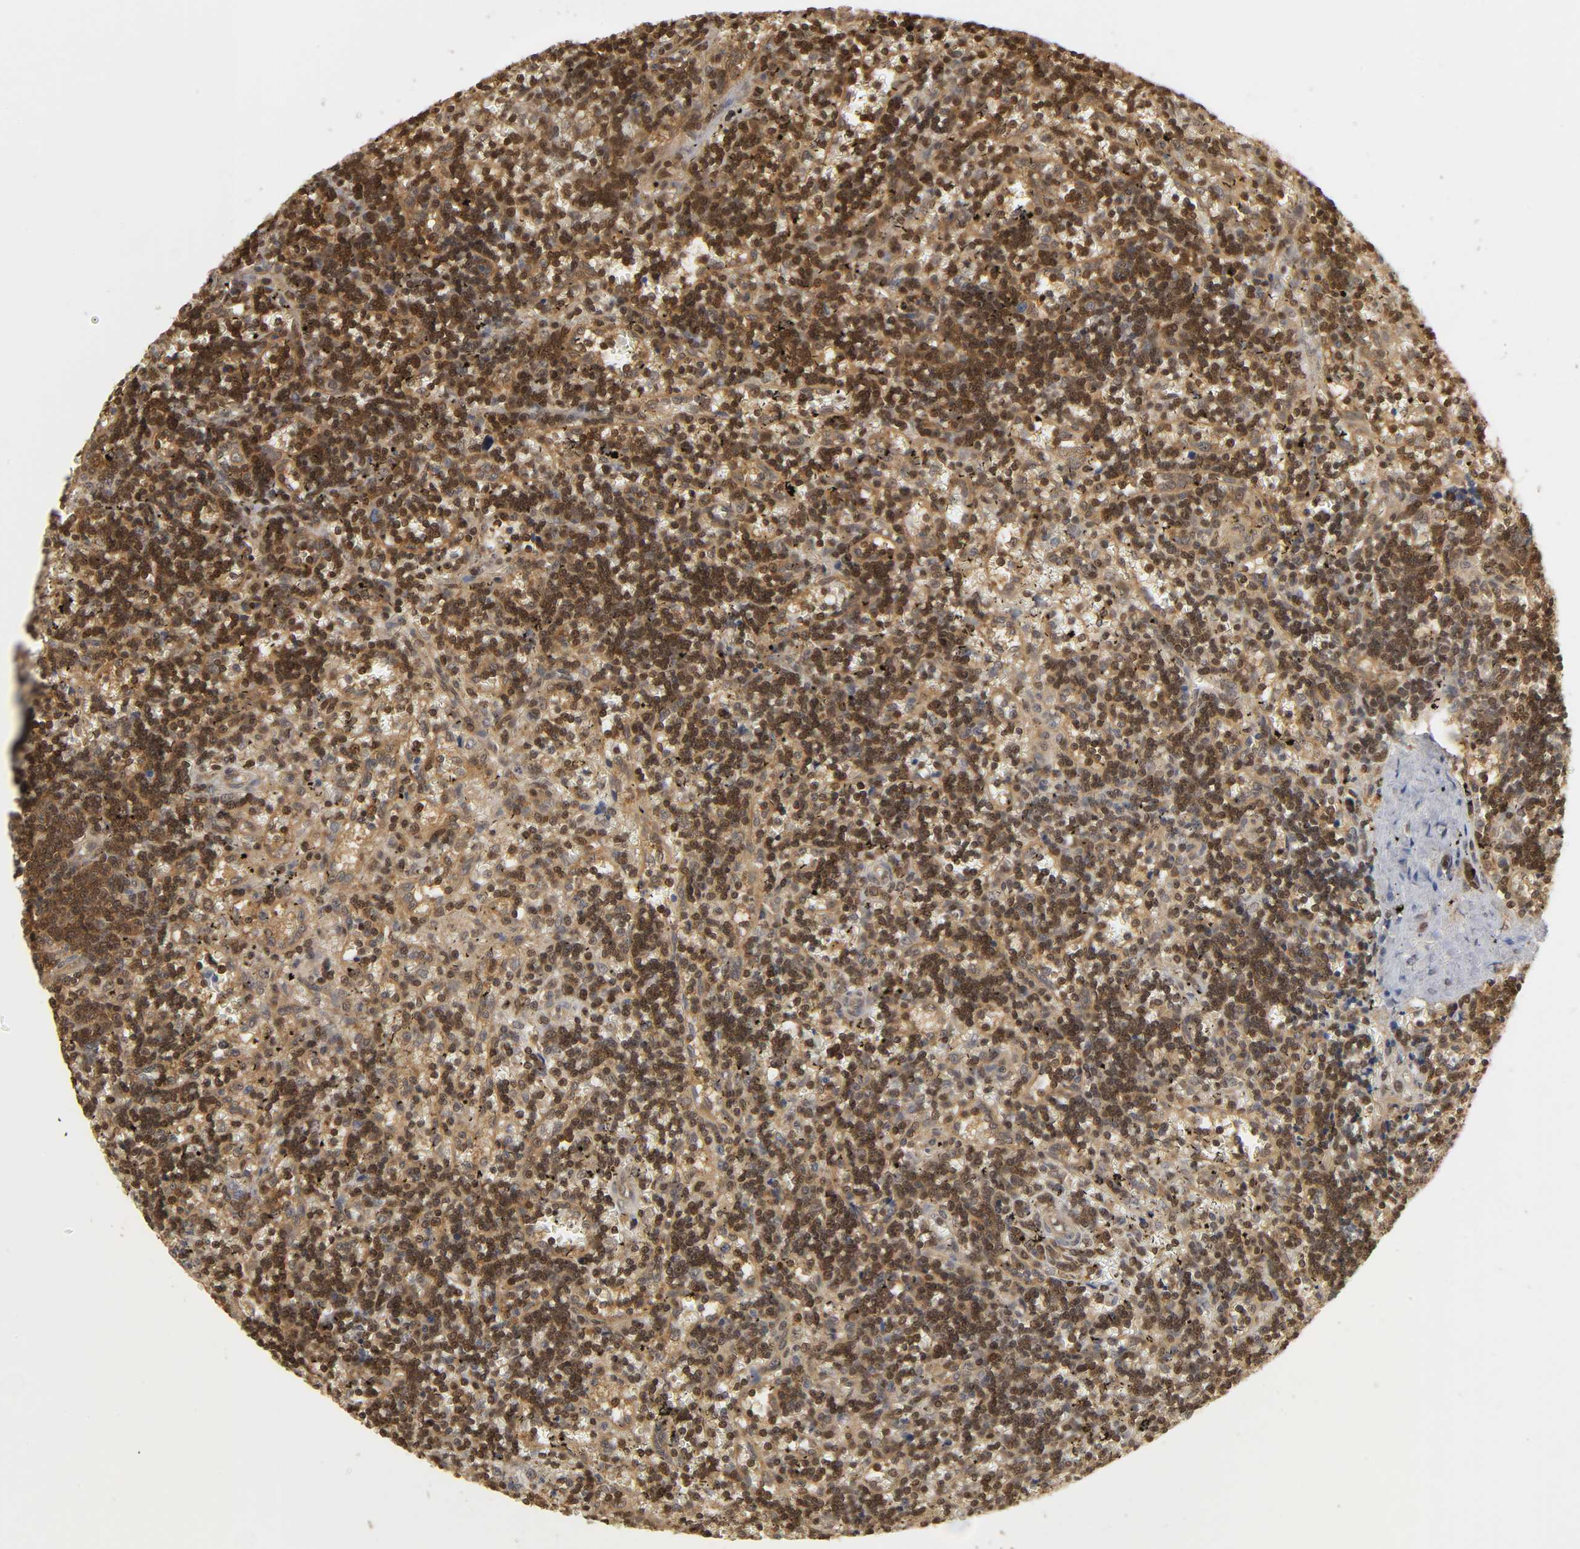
{"staining": {"intensity": "moderate", "quantity": ">75%", "location": "cytoplasmic/membranous,nuclear"}, "tissue": "lymphoma", "cell_type": "Tumor cells", "image_type": "cancer", "snomed": [{"axis": "morphology", "description": "Malignant lymphoma, non-Hodgkin's type, Low grade"}, {"axis": "topography", "description": "Spleen"}], "caption": "A histopathology image showing moderate cytoplasmic/membranous and nuclear expression in approximately >75% of tumor cells in low-grade malignant lymphoma, non-Hodgkin's type, as visualized by brown immunohistochemical staining.", "gene": "PARK7", "patient": {"sex": "male", "age": 60}}